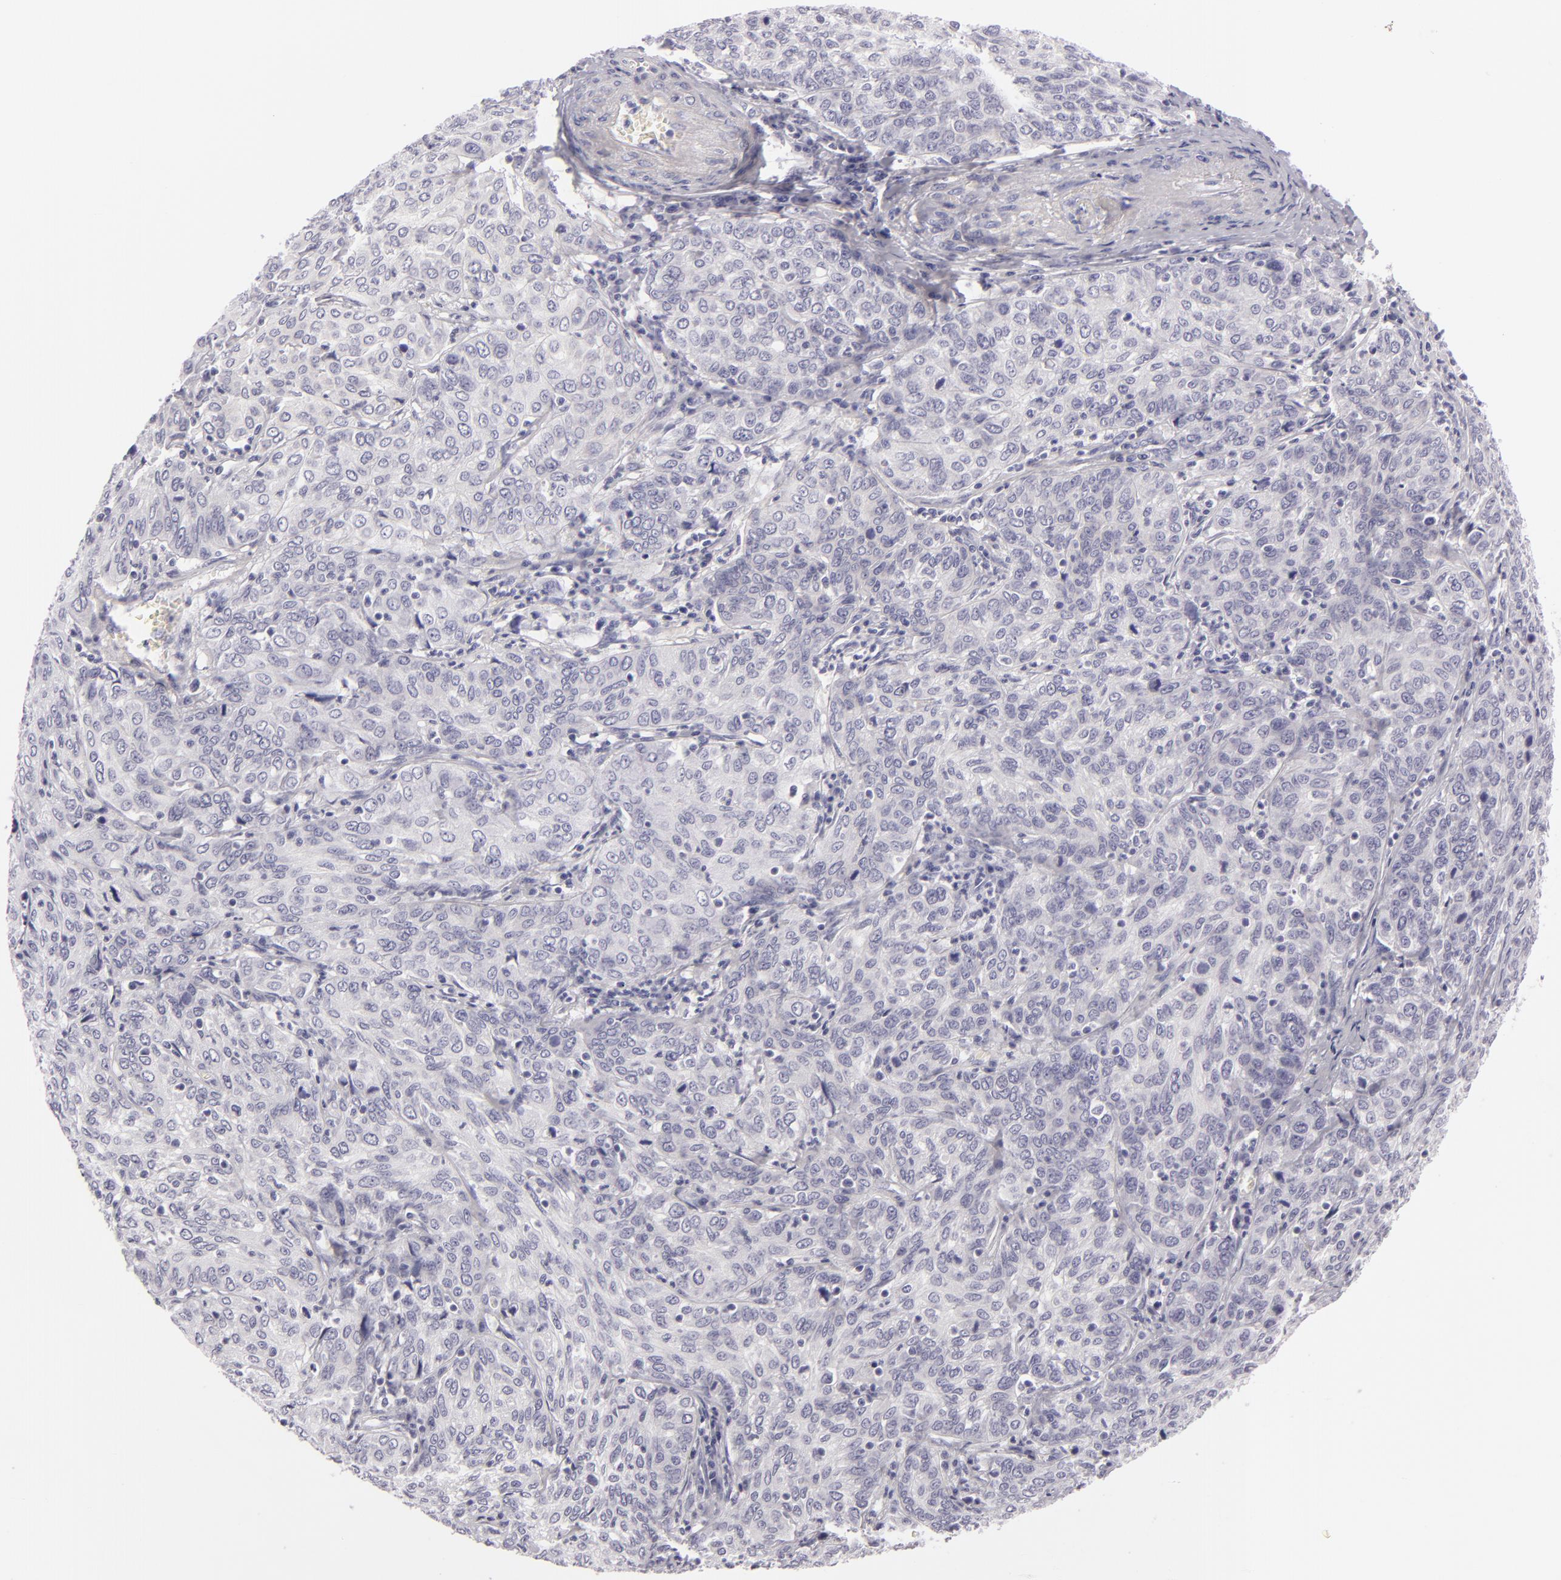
{"staining": {"intensity": "negative", "quantity": "none", "location": "none"}, "tissue": "cervical cancer", "cell_type": "Tumor cells", "image_type": "cancer", "snomed": [{"axis": "morphology", "description": "Squamous cell carcinoma, NOS"}, {"axis": "topography", "description": "Cervix"}], "caption": "There is no significant staining in tumor cells of squamous cell carcinoma (cervical).", "gene": "DLG4", "patient": {"sex": "female", "age": 38}}